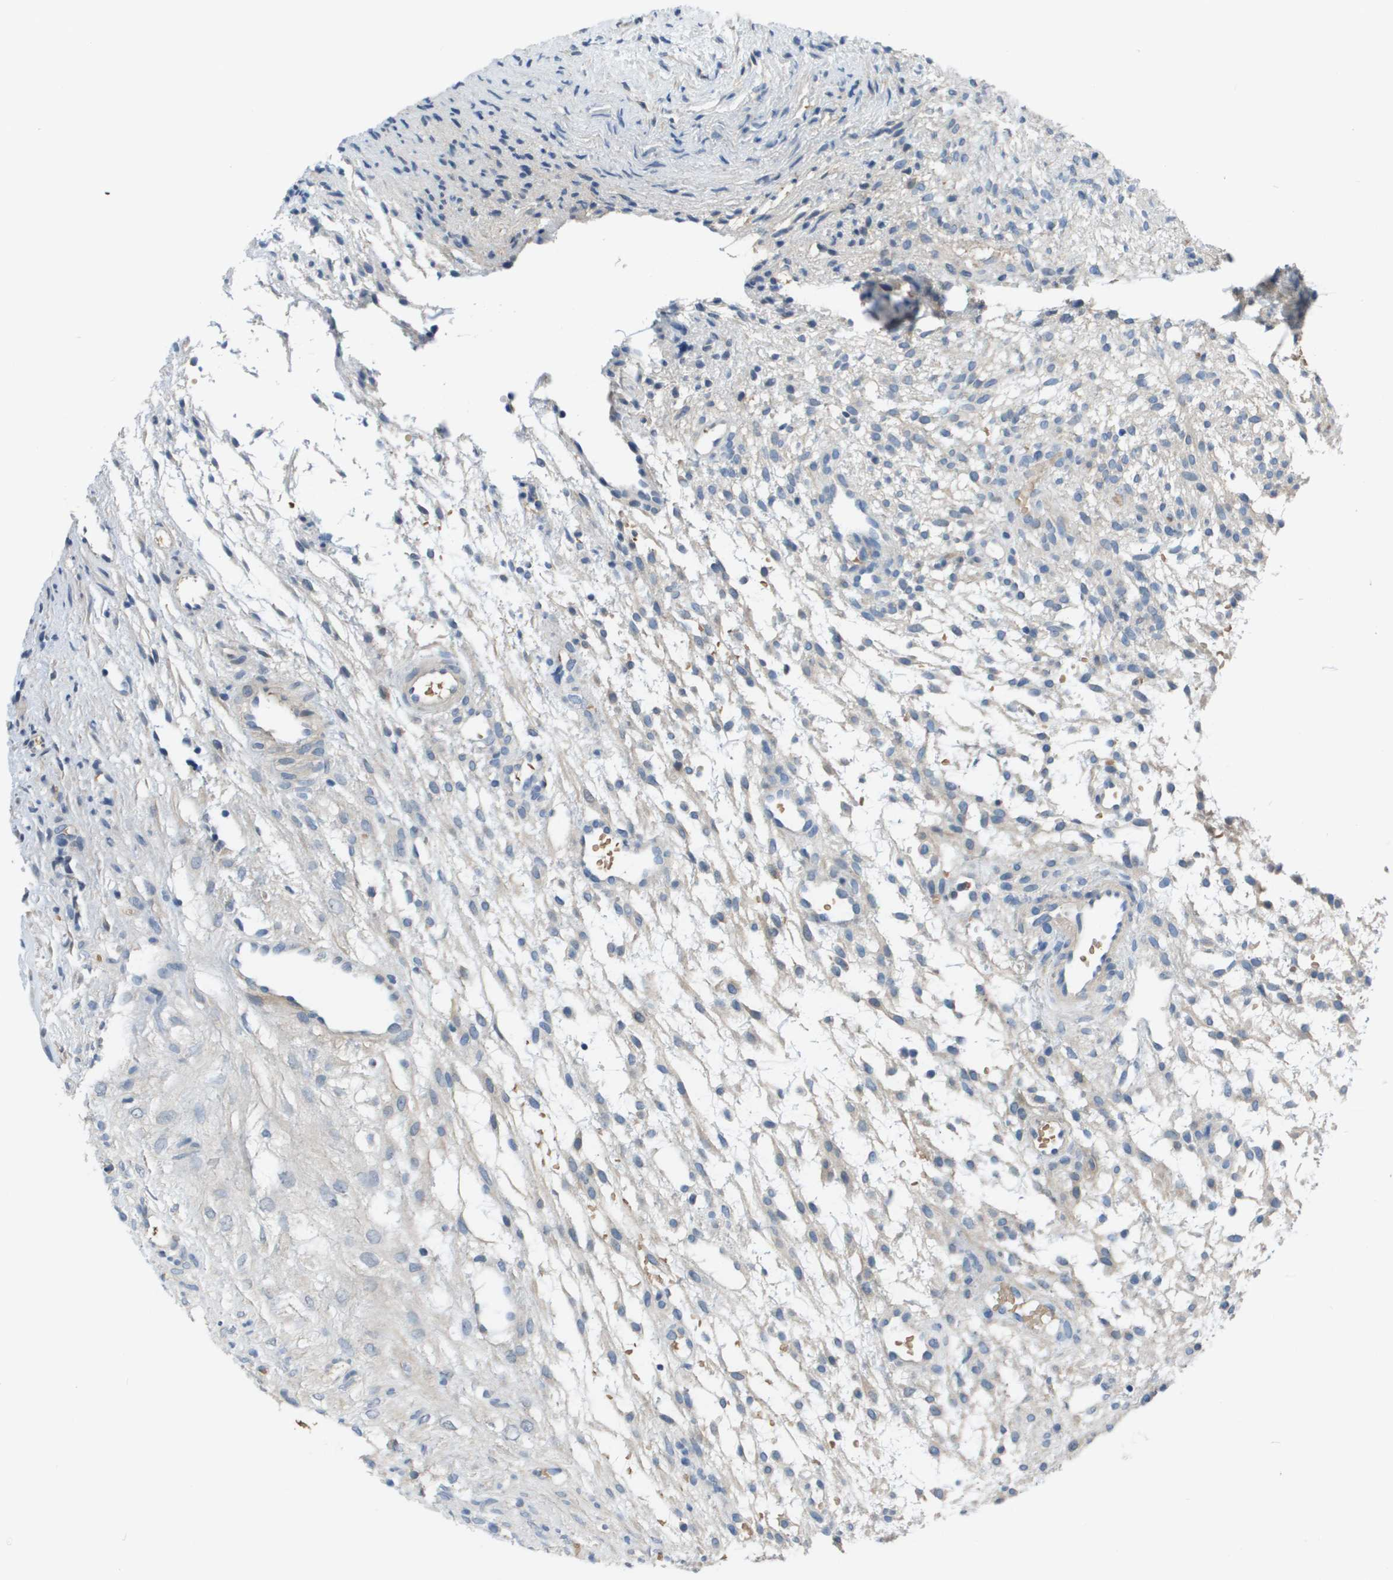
{"staining": {"intensity": "negative", "quantity": "none", "location": "none"}, "tissue": "ovary", "cell_type": "Follicle cells", "image_type": "normal", "snomed": [{"axis": "morphology", "description": "Normal tissue, NOS"}, {"axis": "morphology", "description": "Cyst, NOS"}, {"axis": "topography", "description": "Ovary"}], "caption": "Immunohistochemistry (IHC) of benign ovary exhibits no positivity in follicle cells.", "gene": "NCS1", "patient": {"sex": "female", "age": 18}}